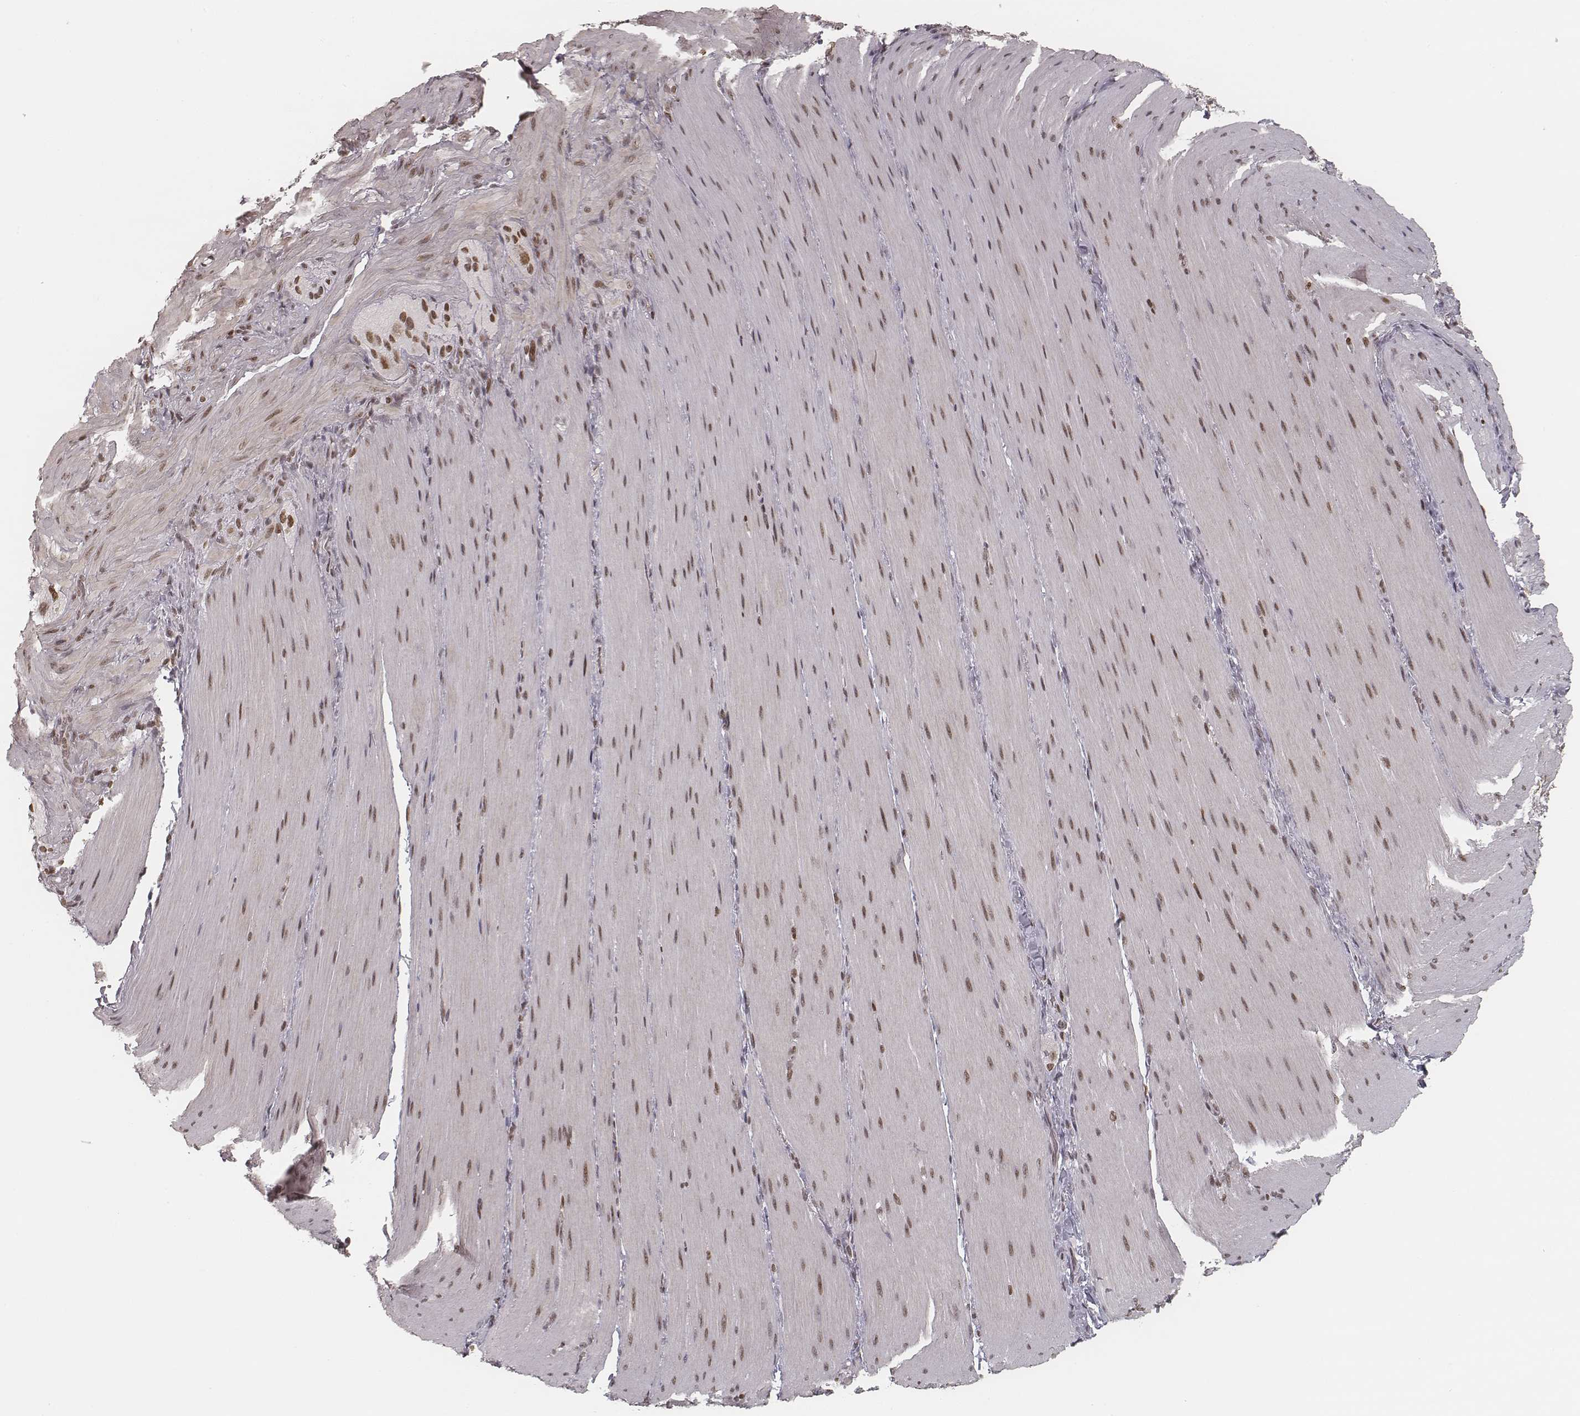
{"staining": {"intensity": "weak", "quantity": ">75%", "location": "nuclear"}, "tissue": "smooth muscle", "cell_type": "Smooth muscle cells", "image_type": "normal", "snomed": [{"axis": "morphology", "description": "Normal tissue, NOS"}, {"axis": "topography", "description": "Smooth muscle"}, {"axis": "topography", "description": "Colon"}], "caption": "Protein expression analysis of unremarkable human smooth muscle reveals weak nuclear expression in approximately >75% of smooth muscle cells.", "gene": "HMGA2", "patient": {"sex": "male", "age": 73}}